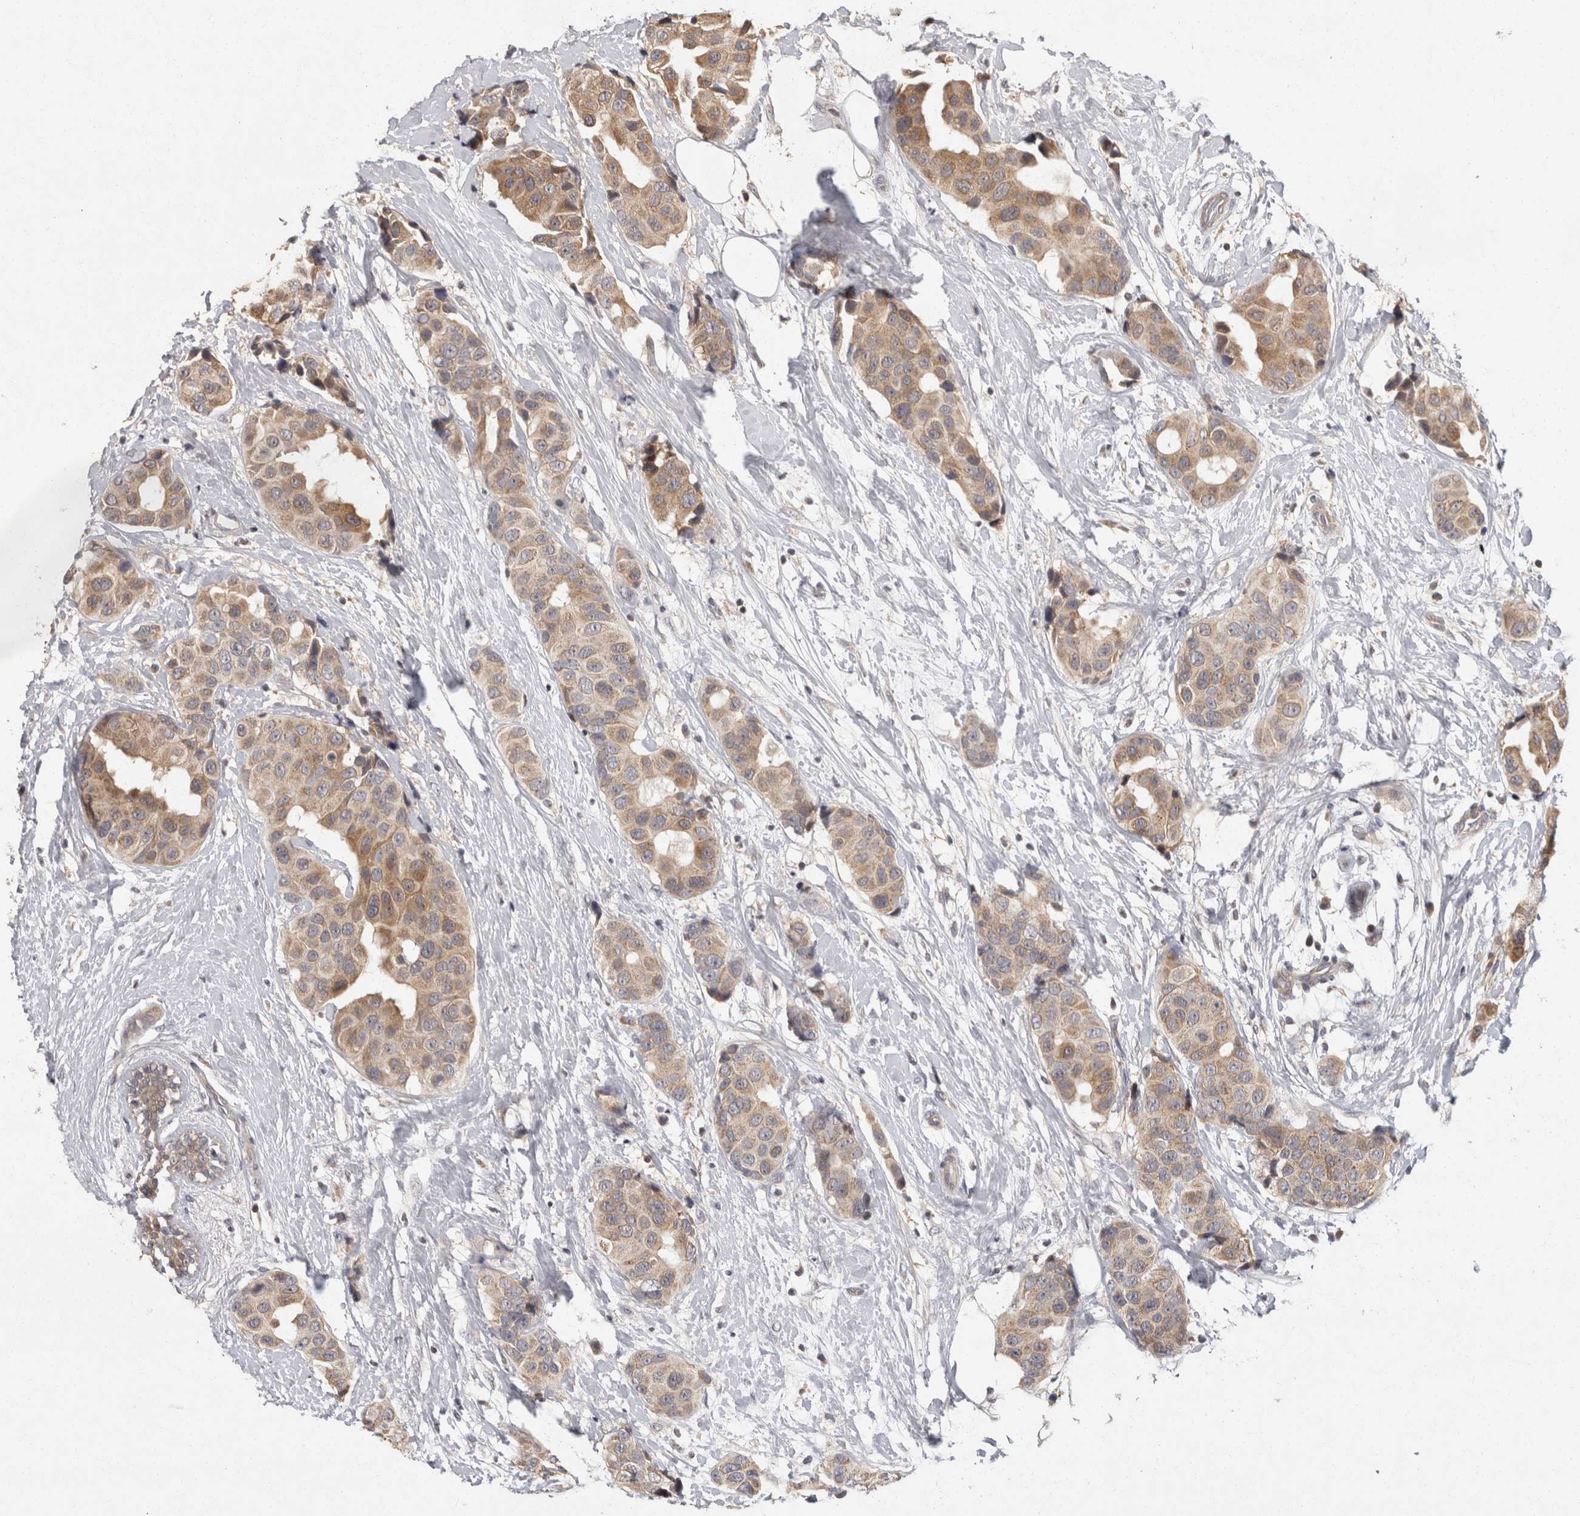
{"staining": {"intensity": "moderate", "quantity": ">75%", "location": "cytoplasmic/membranous"}, "tissue": "breast cancer", "cell_type": "Tumor cells", "image_type": "cancer", "snomed": [{"axis": "morphology", "description": "Normal tissue, NOS"}, {"axis": "morphology", "description": "Duct carcinoma"}, {"axis": "topography", "description": "Breast"}], "caption": "Brown immunohistochemical staining in breast cancer reveals moderate cytoplasmic/membranous positivity in about >75% of tumor cells.", "gene": "ACAT2", "patient": {"sex": "female", "age": 39}}